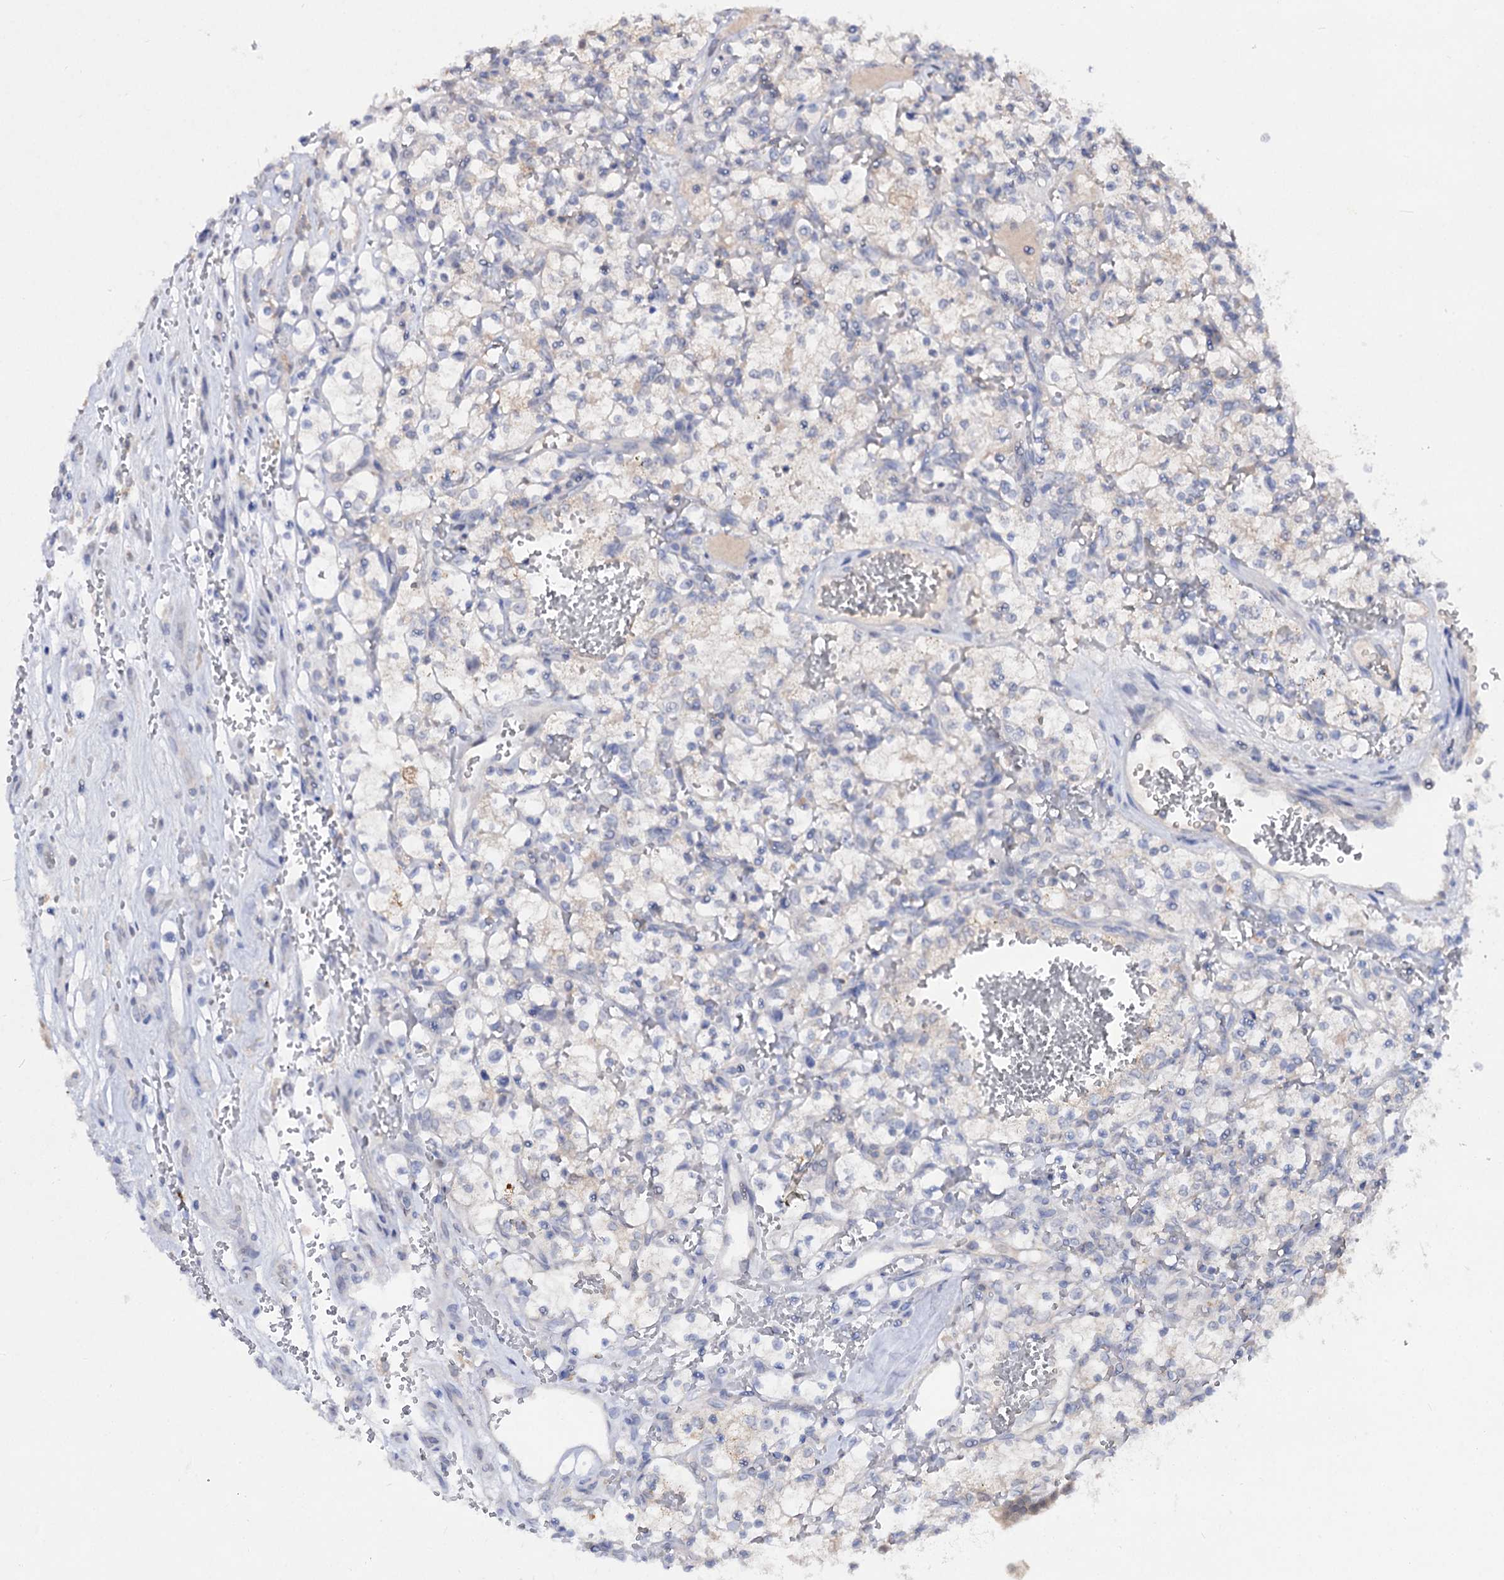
{"staining": {"intensity": "negative", "quantity": "none", "location": "none"}, "tissue": "renal cancer", "cell_type": "Tumor cells", "image_type": "cancer", "snomed": [{"axis": "morphology", "description": "Adenocarcinoma, NOS"}, {"axis": "topography", "description": "Kidney"}], "caption": "This is a photomicrograph of immunohistochemistry staining of renal cancer, which shows no positivity in tumor cells.", "gene": "ACTR6", "patient": {"sex": "female", "age": 69}}